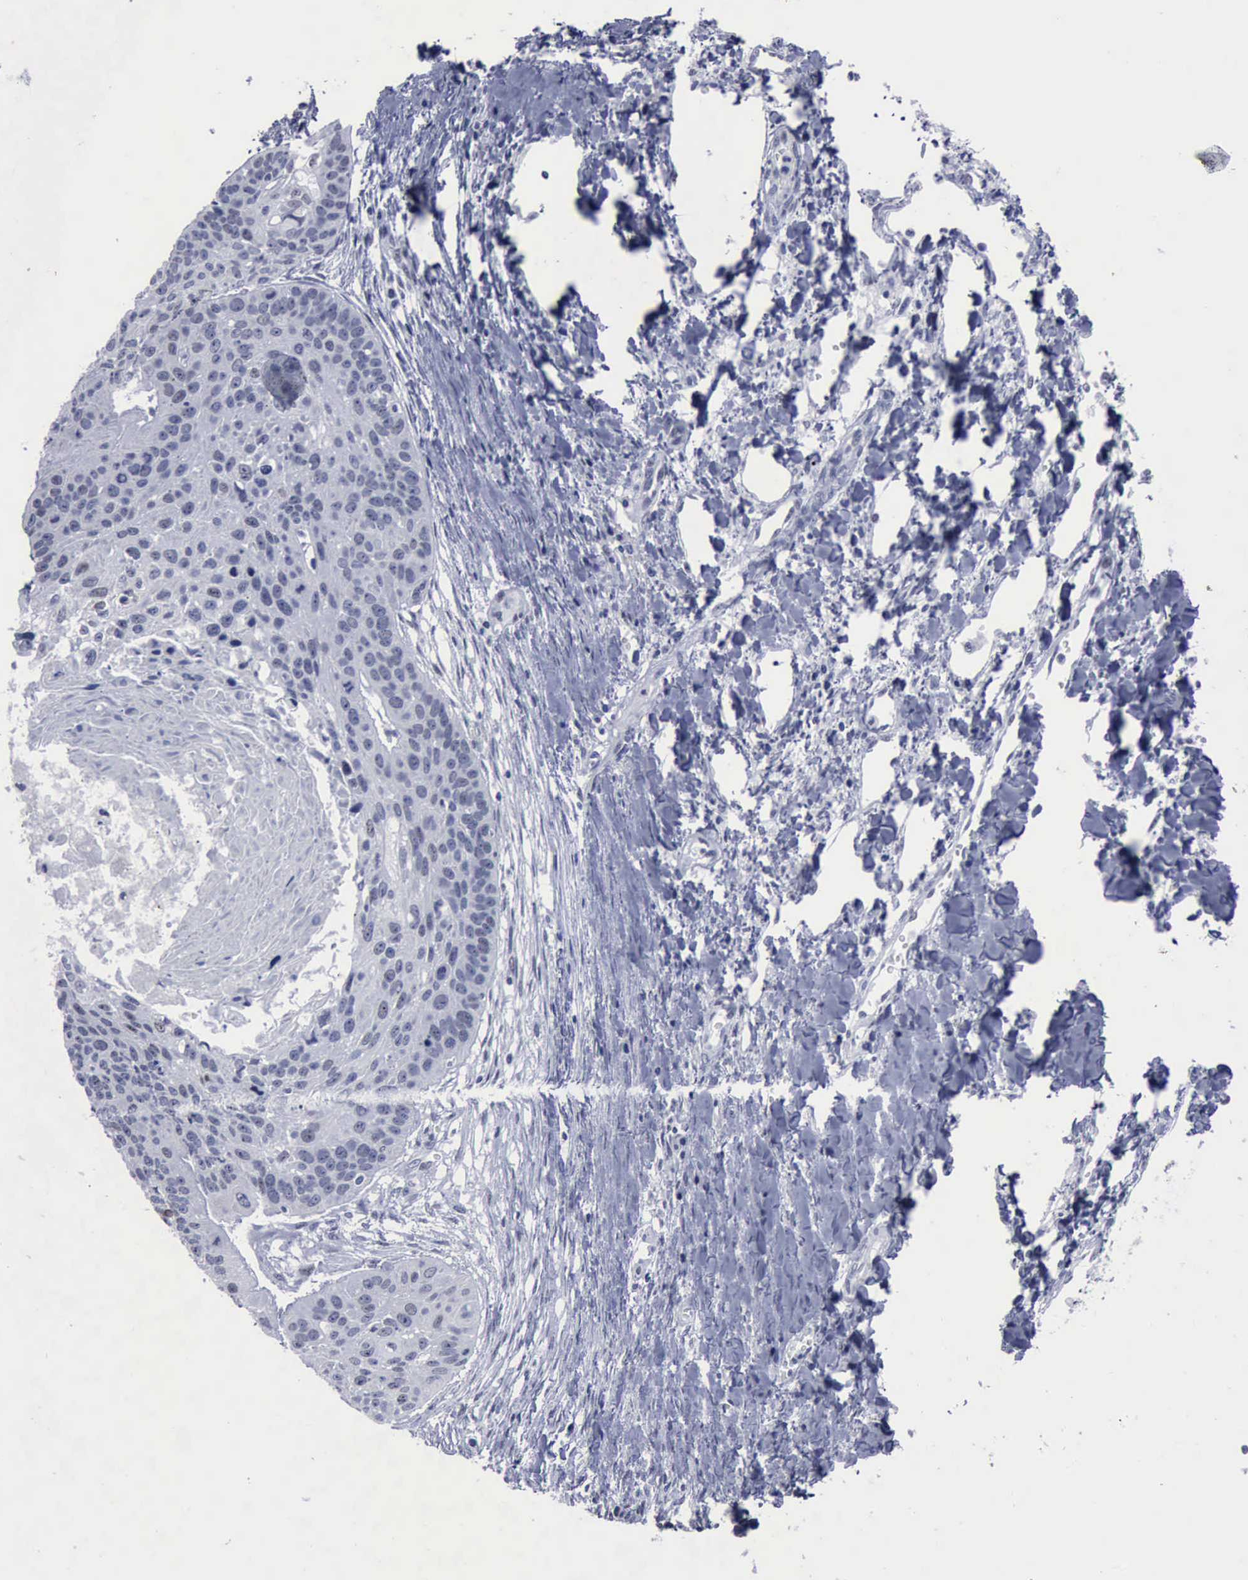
{"staining": {"intensity": "negative", "quantity": "none", "location": "none"}, "tissue": "lung cancer", "cell_type": "Tumor cells", "image_type": "cancer", "snomed": [{"axis": "morphology", "description": "Squamous cell carcinoma, NOS"}, {"axis": "topography", "description": "Lung"}], "caption": "The image reveals no staining of tumor cells in lung cancer.", "gene": "BRD1", "patient": {"sex": "male", "age": 71}}